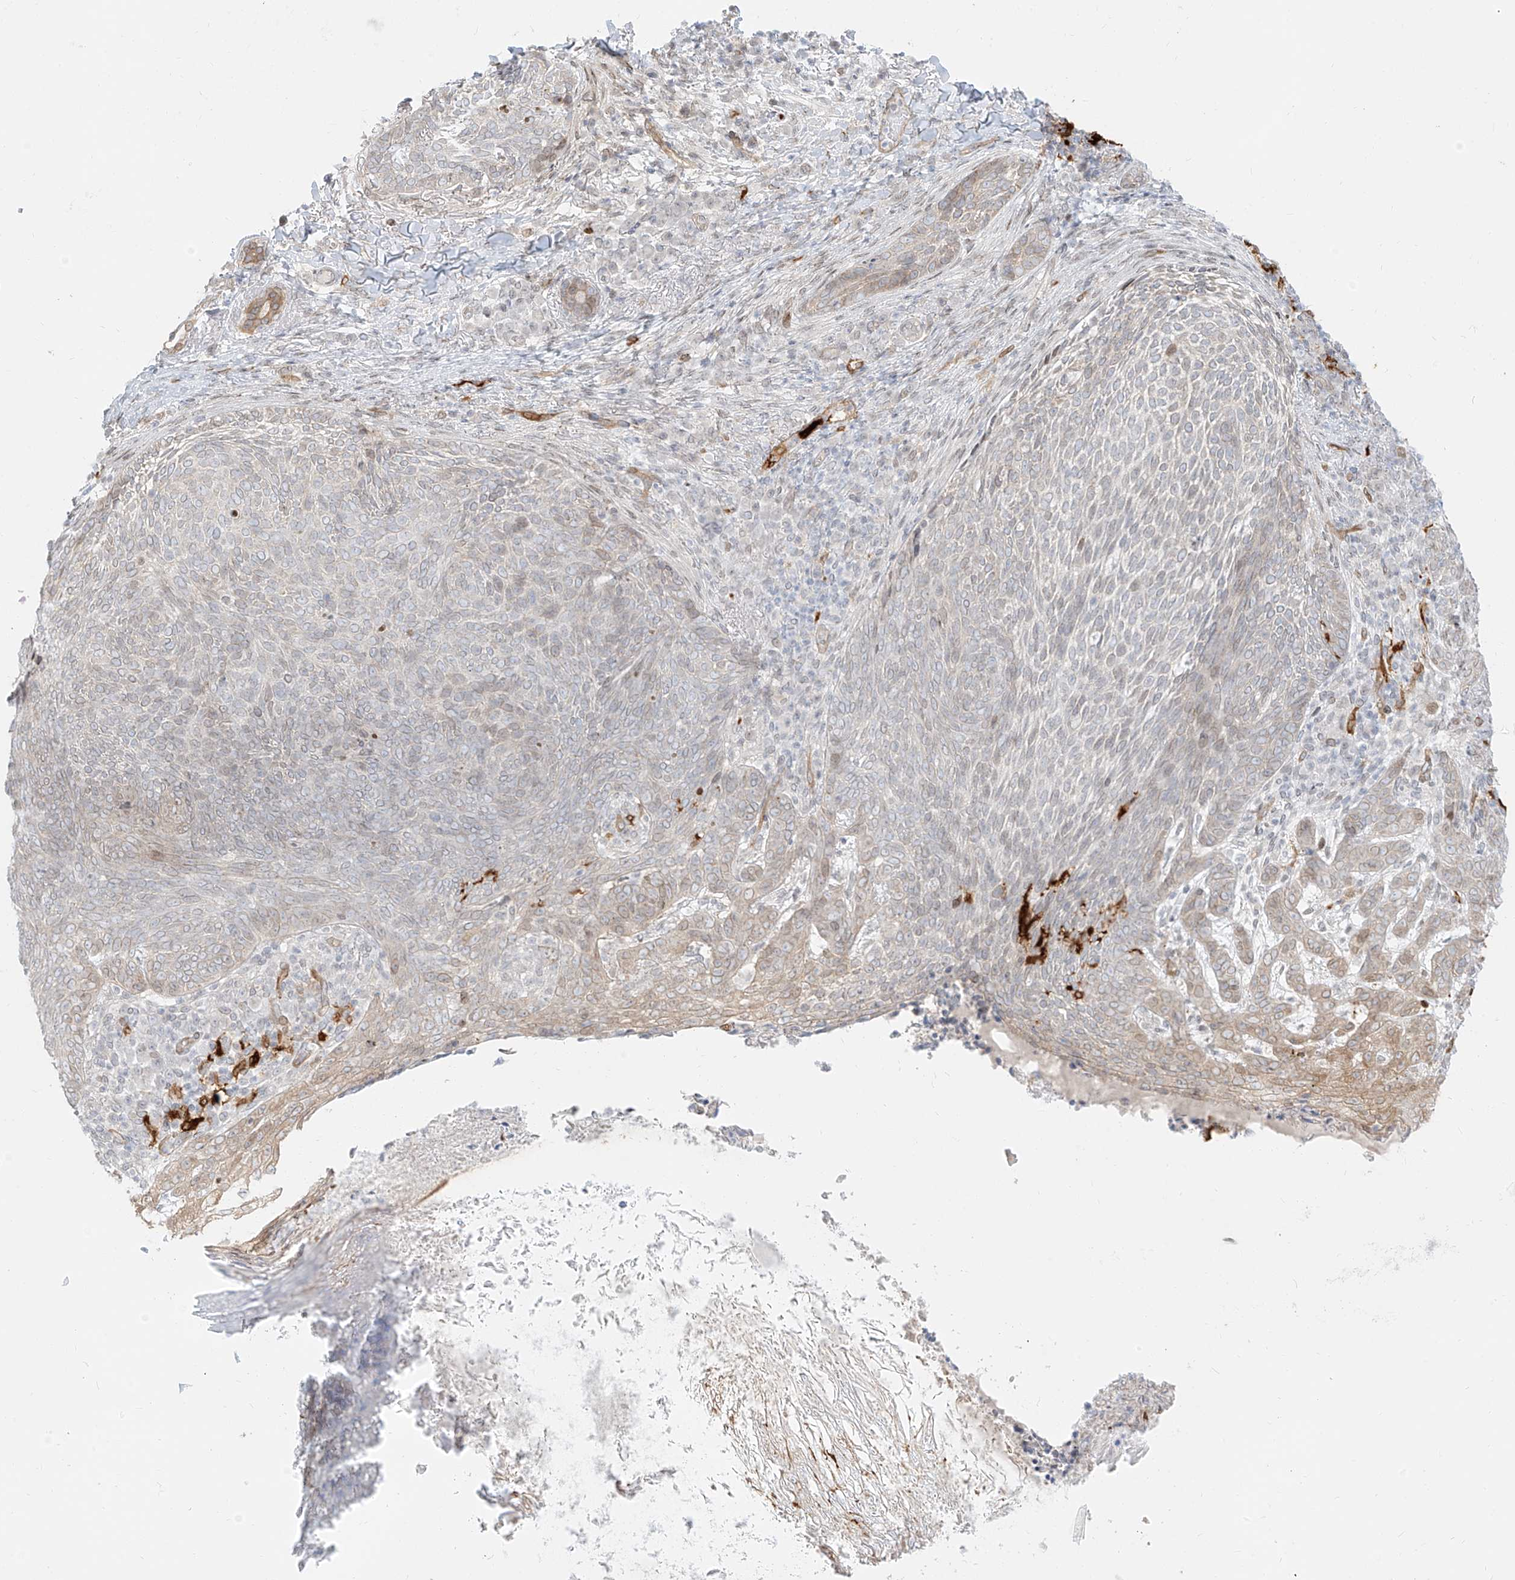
{"staining": {"intensity": "negative", "quantity": "none", "location": "none"}, "tissue": "skin cancer", "cell_type": "Tumor cells", "image_type": "cancer", "snomed": [{"axis": "morphology", "description": "Basal cell carcinoma"}, {"axis": "topography", "description": "Skin"}], "caption": "IHC of human skin cancer (basal cell carcinoma) reveals no expression in tumor cells. Nuclei are stained in blue.", "gene": "NHSL1", "patient": {"sex": "male", "age": 85}}